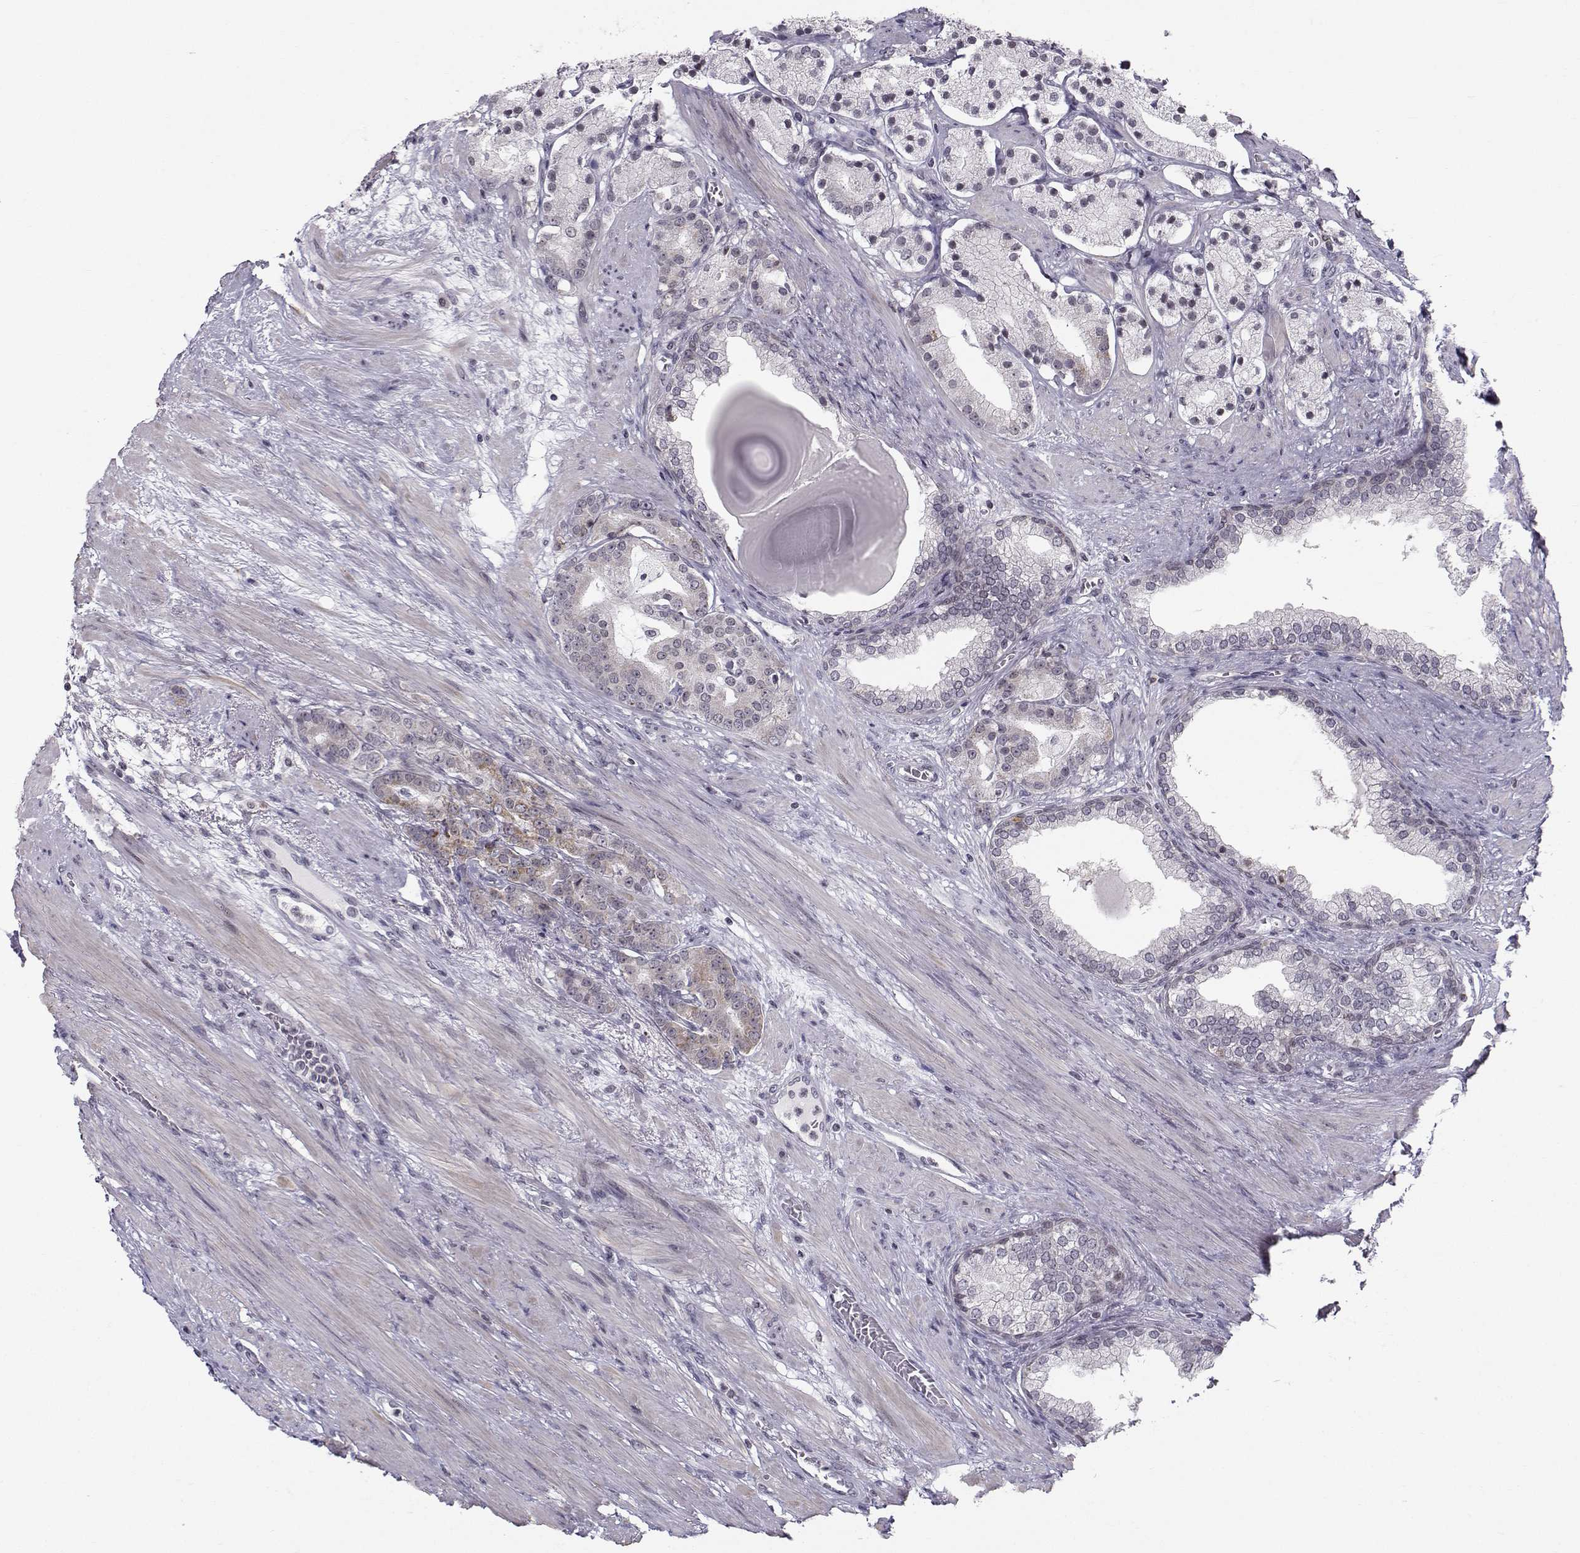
{"staining": {"intensity": "weak", "quantity": "<25%", "location": "cytoplasmic/membranous"}, "tissue": "prostate cancer", "cell_type": "Tumor cells", "image_type": "cancer", "snomed": [{"axis": "morphology", "description": "Adenocarcinoma, NOS"}, {"axis": "topography", "description": "Prostate"}], "caption": "The image exhibits no staining of tumor cells in prostate cancer (adenocarcinoma).", "gene": "MARCHF4", "patient": {"sex": "male", "age": 69}}